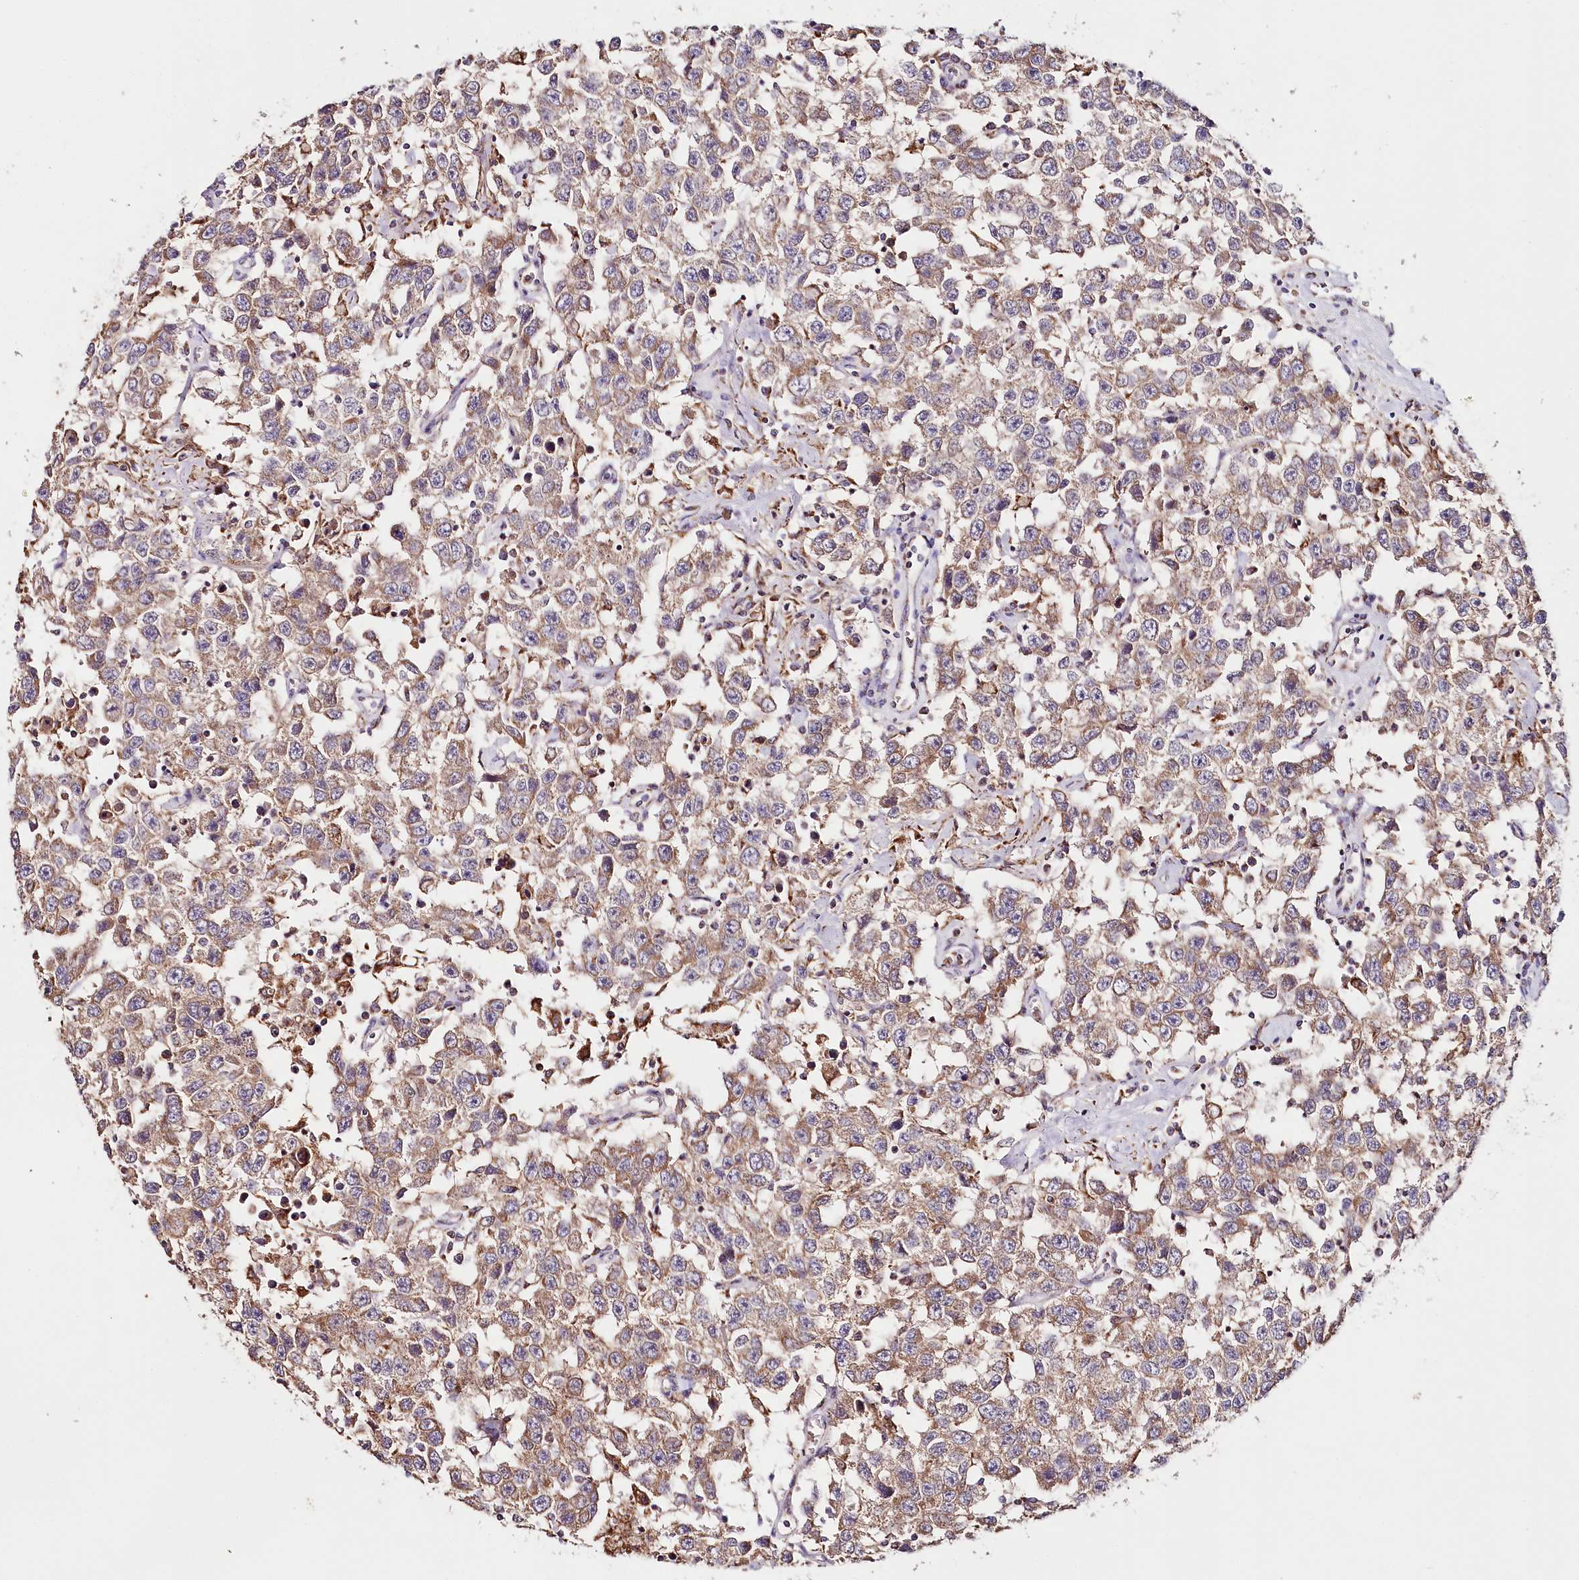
{"staining": {"intensity": "moderate", "quantity": ">75%", "location": "cytoplasmic/membranous"}, "tissue": "testis cancer", "cell_type": "Tumor cells", "image_type": "cancer", "snomed": [{"axis": "morphology", "description": "Seminoma, NOS"}, {"axis": "topography", "description": "Testis"}], "caption": "Testis cancer (seminoma) stained for a protein (brown) shows moderate cytoplasmic/membranous positive positivity in approximately >75% of tumor cells.", "gene": "MMP25", "patient": {"sex": "male", "age": 41}}